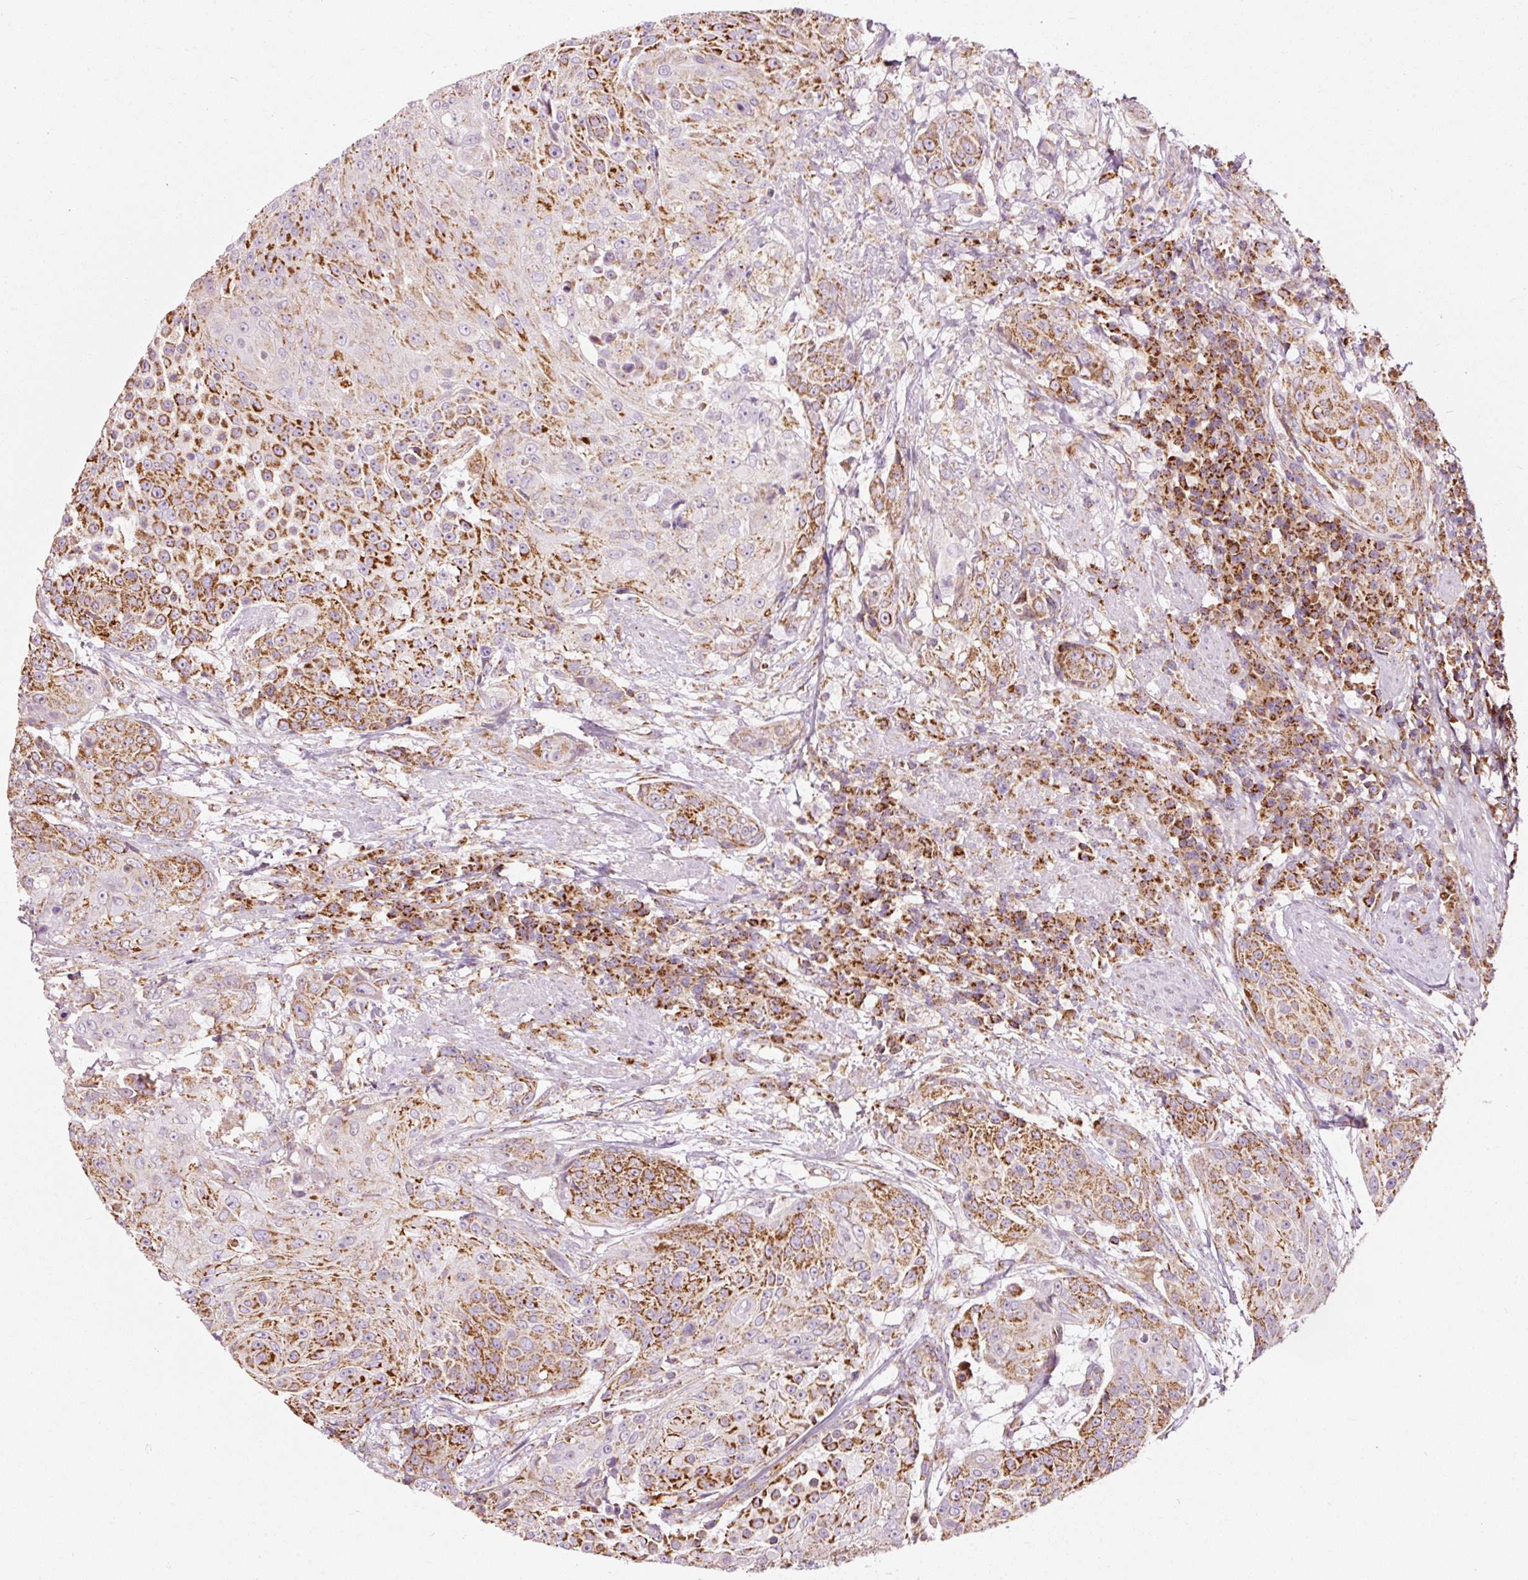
{"staining": {"intensity": "strong", "quantity": ">75%", "location": "cytoplasmic/membranous"}, "tissue": "urothelial cancer", "cell_type": "Tumor cells", "image_type": "cancer", "snomed": [{"axis": "morphology", "description": "Urothelial carcinoma, High grade"}, {"axis": "topography", "description": "Urinary bladder"}], "caption": "Immunohistochemistry (IHC) (DAB) staining of urothelial carcinoma (high-grade) demonstrates strong cytoplasmic/membranous protein staining in about >75% of tumor cells. The staining was performed using DAB (3,3'-diaminobenzidine), with brown indicating positive protein expression. Nuclei are stained blue with hematoxylin.", "gene": "NDUFB4", "patient": {"sex": "female", "age": 63}}